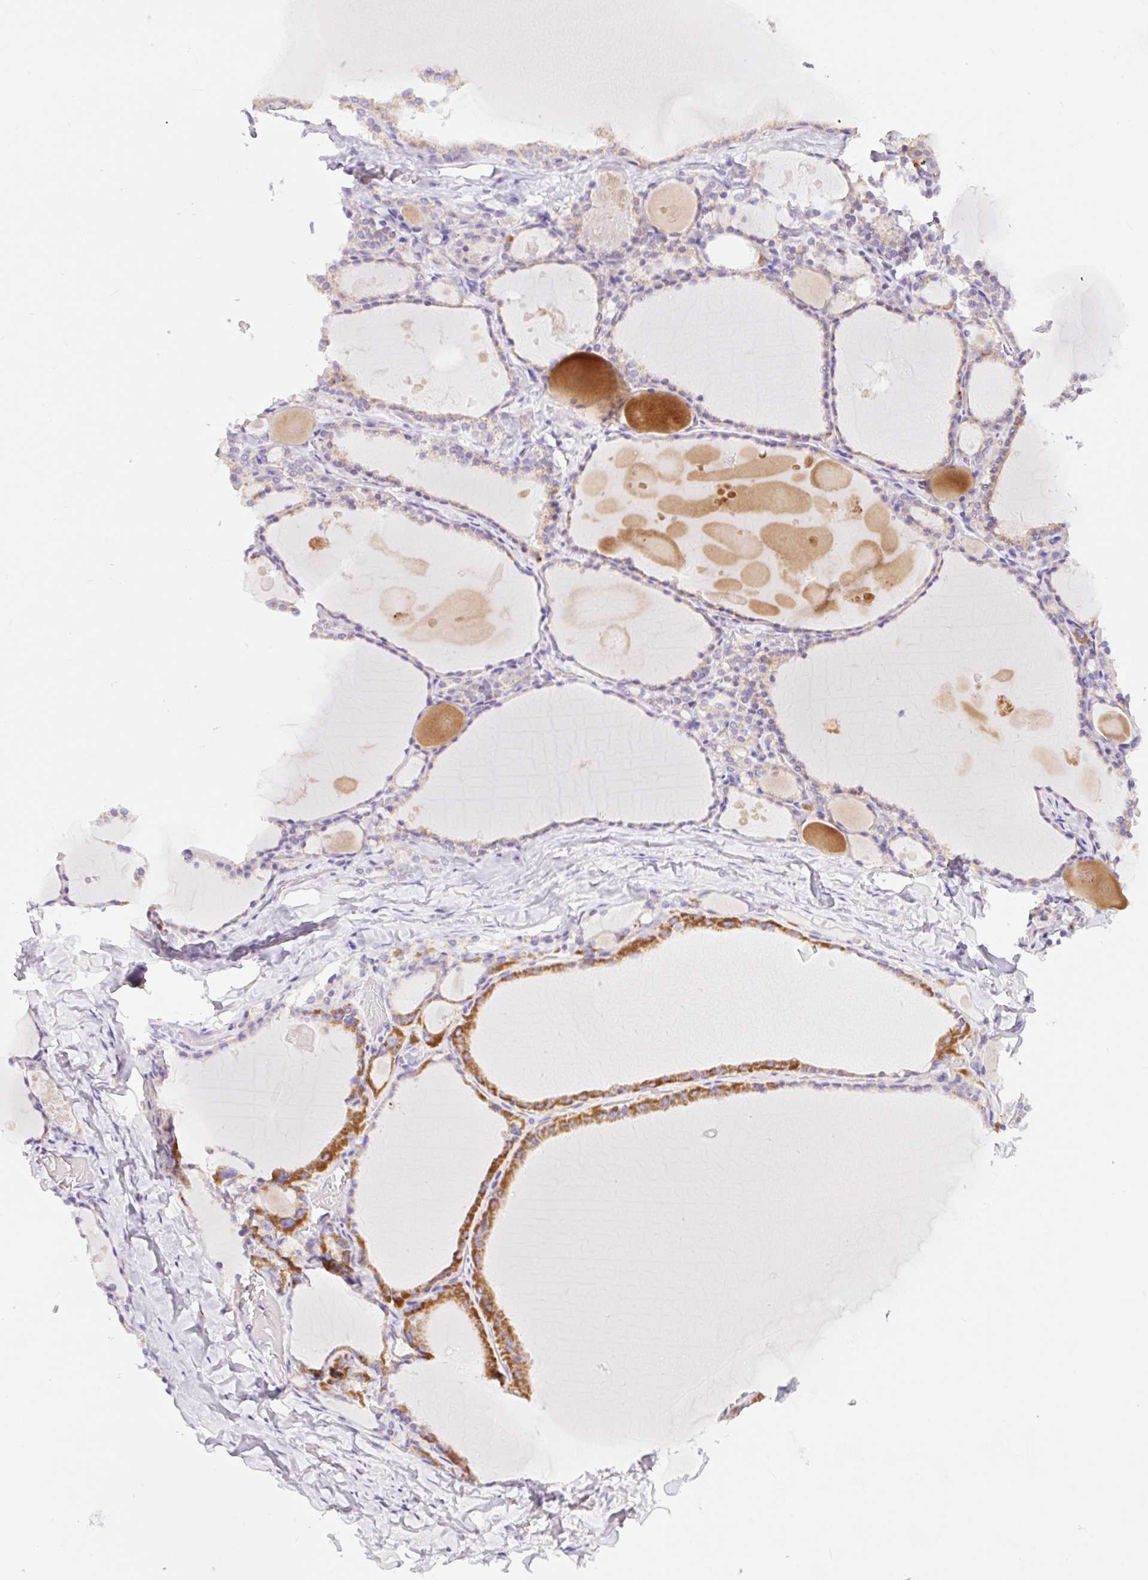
{"staining": {"intensity": "strong", "quantity": "25%-75%", "location": "cytoplasmic/membranous"}, "tissue": "thyroid gland", "cell_type": "Glandular cells", "image_type": "normal", "snomed": [{"axis": "morphology", "description": "Normal tissue, NOS"}, {"axis": "topography", "description": "Thyroid gland"}], "caption": "Immunohistochemical staining of benign human thyroid gland displays strong cytoplasmic/membranous protein expression in about 25%-75% of glandular cells.", "gene": "FOCAD", "patient": {"sex": "male", "age": 56}}